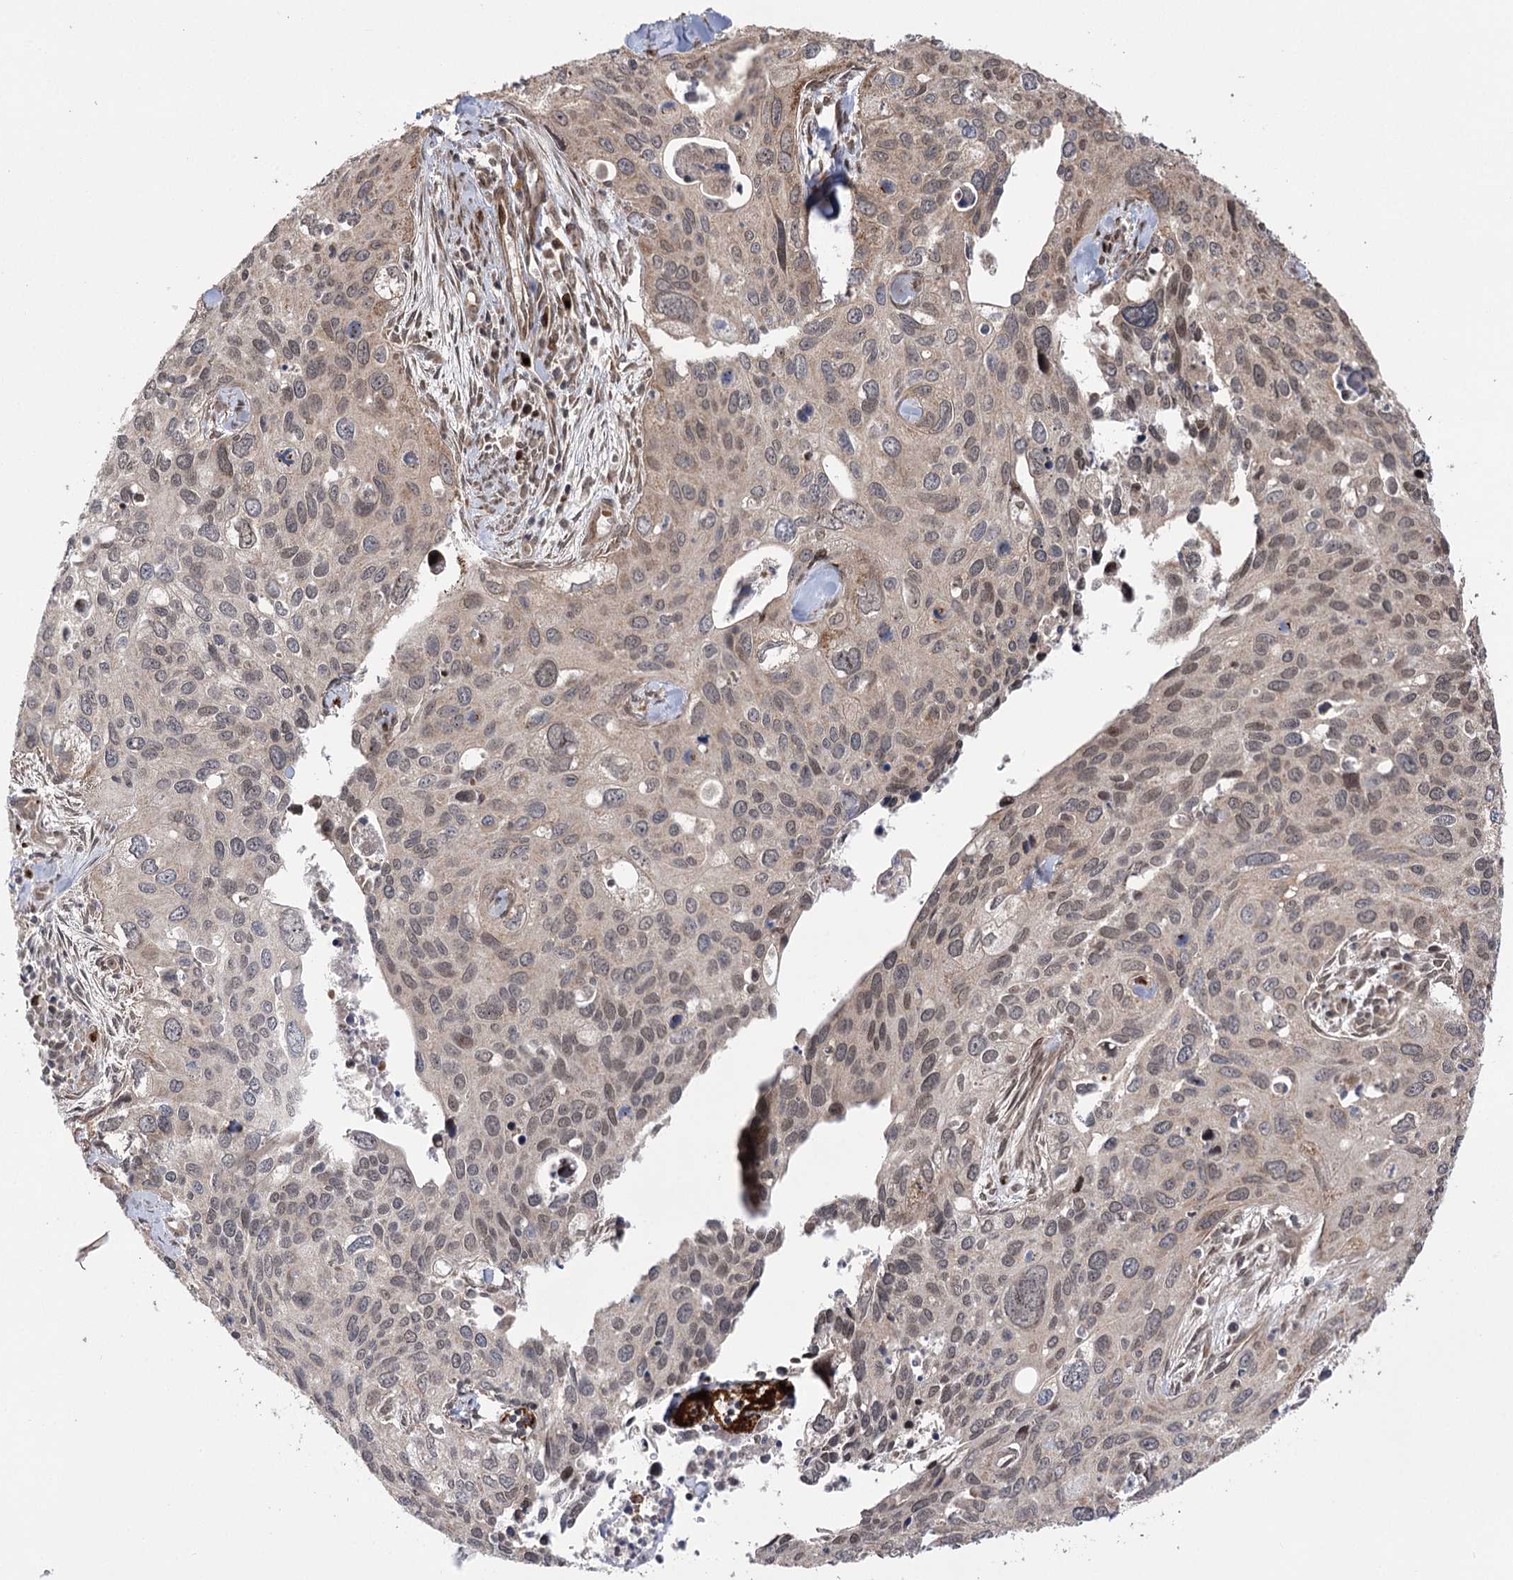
{"staining": {"intensity": "weak", "quantity": "<25%", "location": "nuclear"}, "tissue": "cervical cancer", "cell_type": "Tumor cells", "image_type": "cancer", "snomed": [{"axis": "morphology", "description": "Squamous cell carcinoma, NOS"}, {"axis": "topography", "description": "Cervix"}], "caption": "This is an immunohistochemistry photomicrograph of cervical cancer. There is no expression in tumor cells.", "gene": "TENM2", "patient": {"sex": "female", "age": 55}}